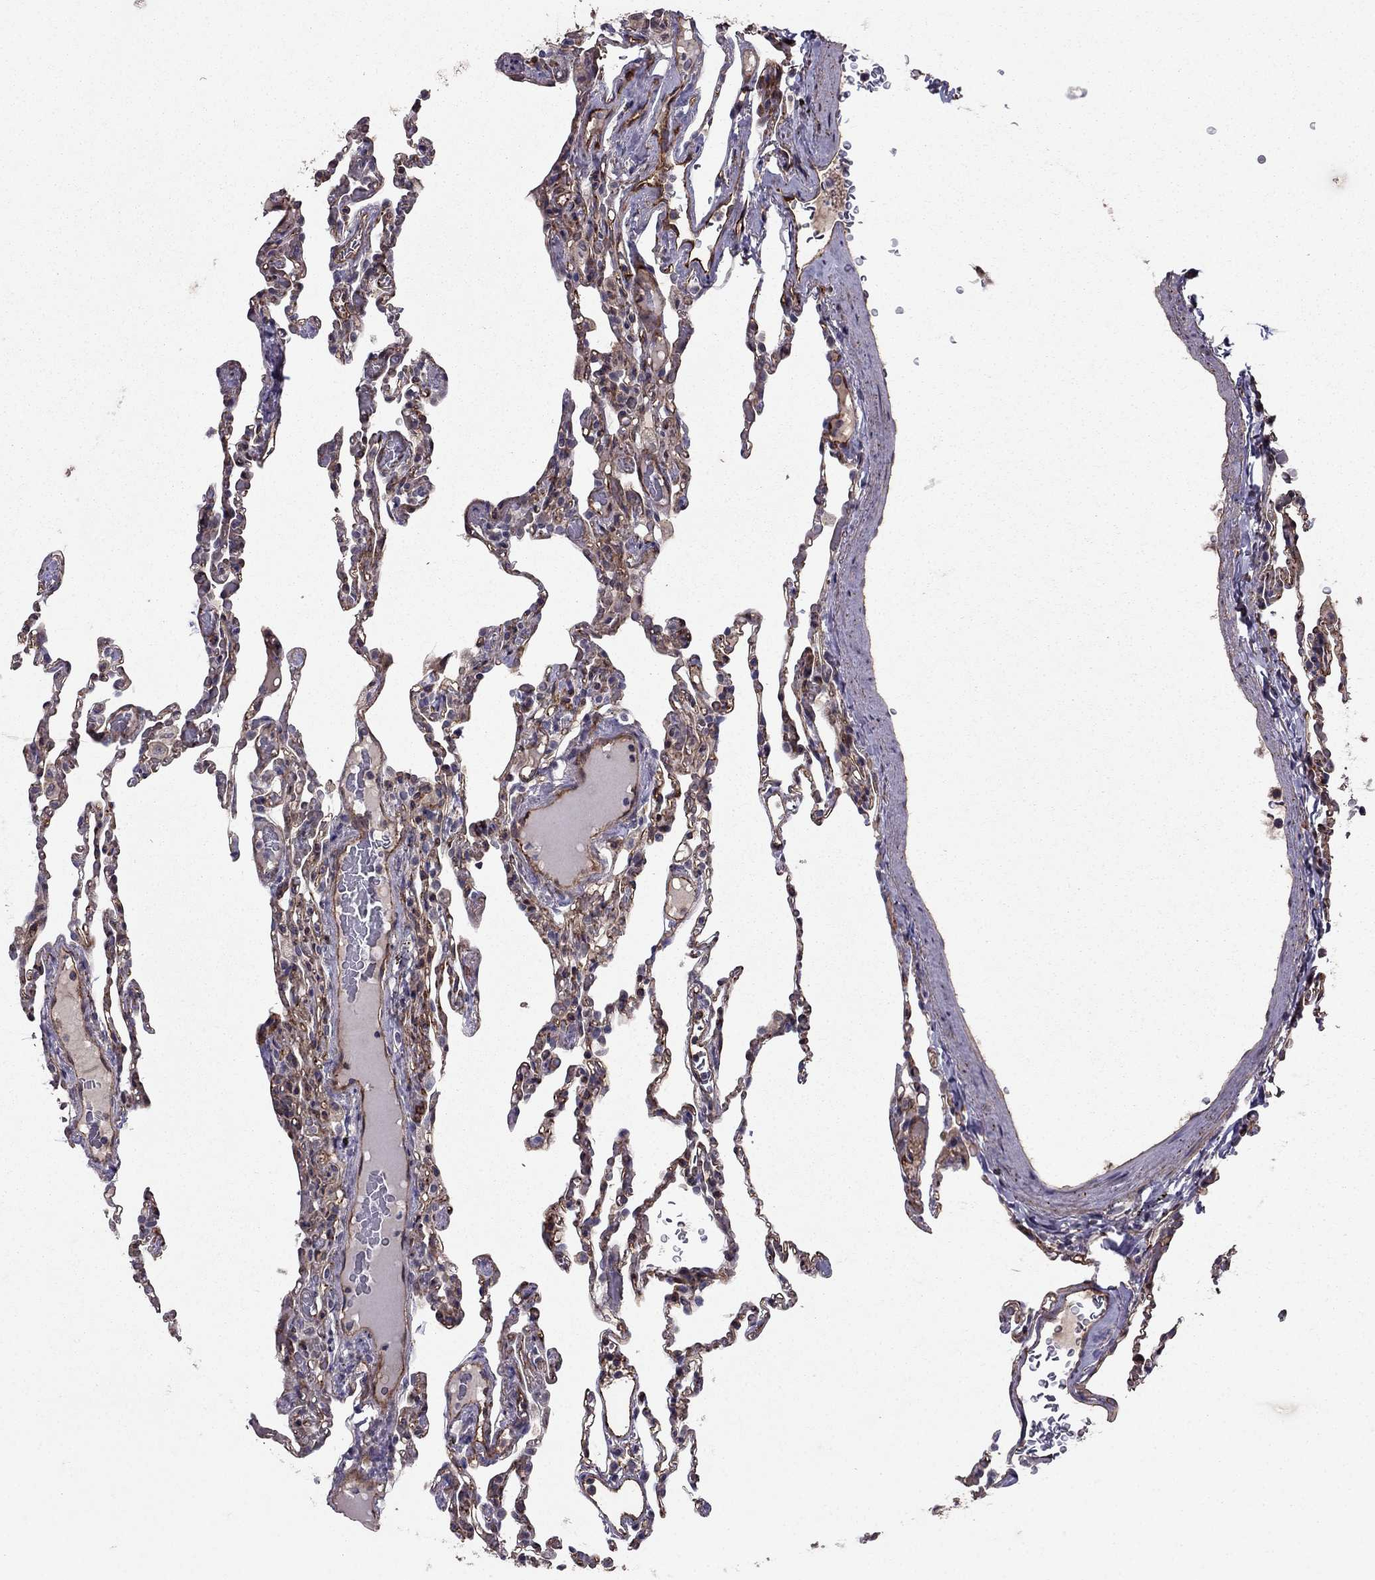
{"staining": {"intensity": "negative", "quantity": "none", "location": "none"}, "tissue": "lung", "cell_type": "Alveolar cells", "image_type": "normal", "snomed": [{"axis": "morphology", "description": "Normal tissue, NOS"}, {"axis": "topography", "description": "Lung"}], "caption": "This is an immunohistochemistry (IHC) micrograph of unremarkable lung. There is no positivity in alveolar cells.", "gene": "RASIP1", "patient": {"sex": "female", "age": 43}}